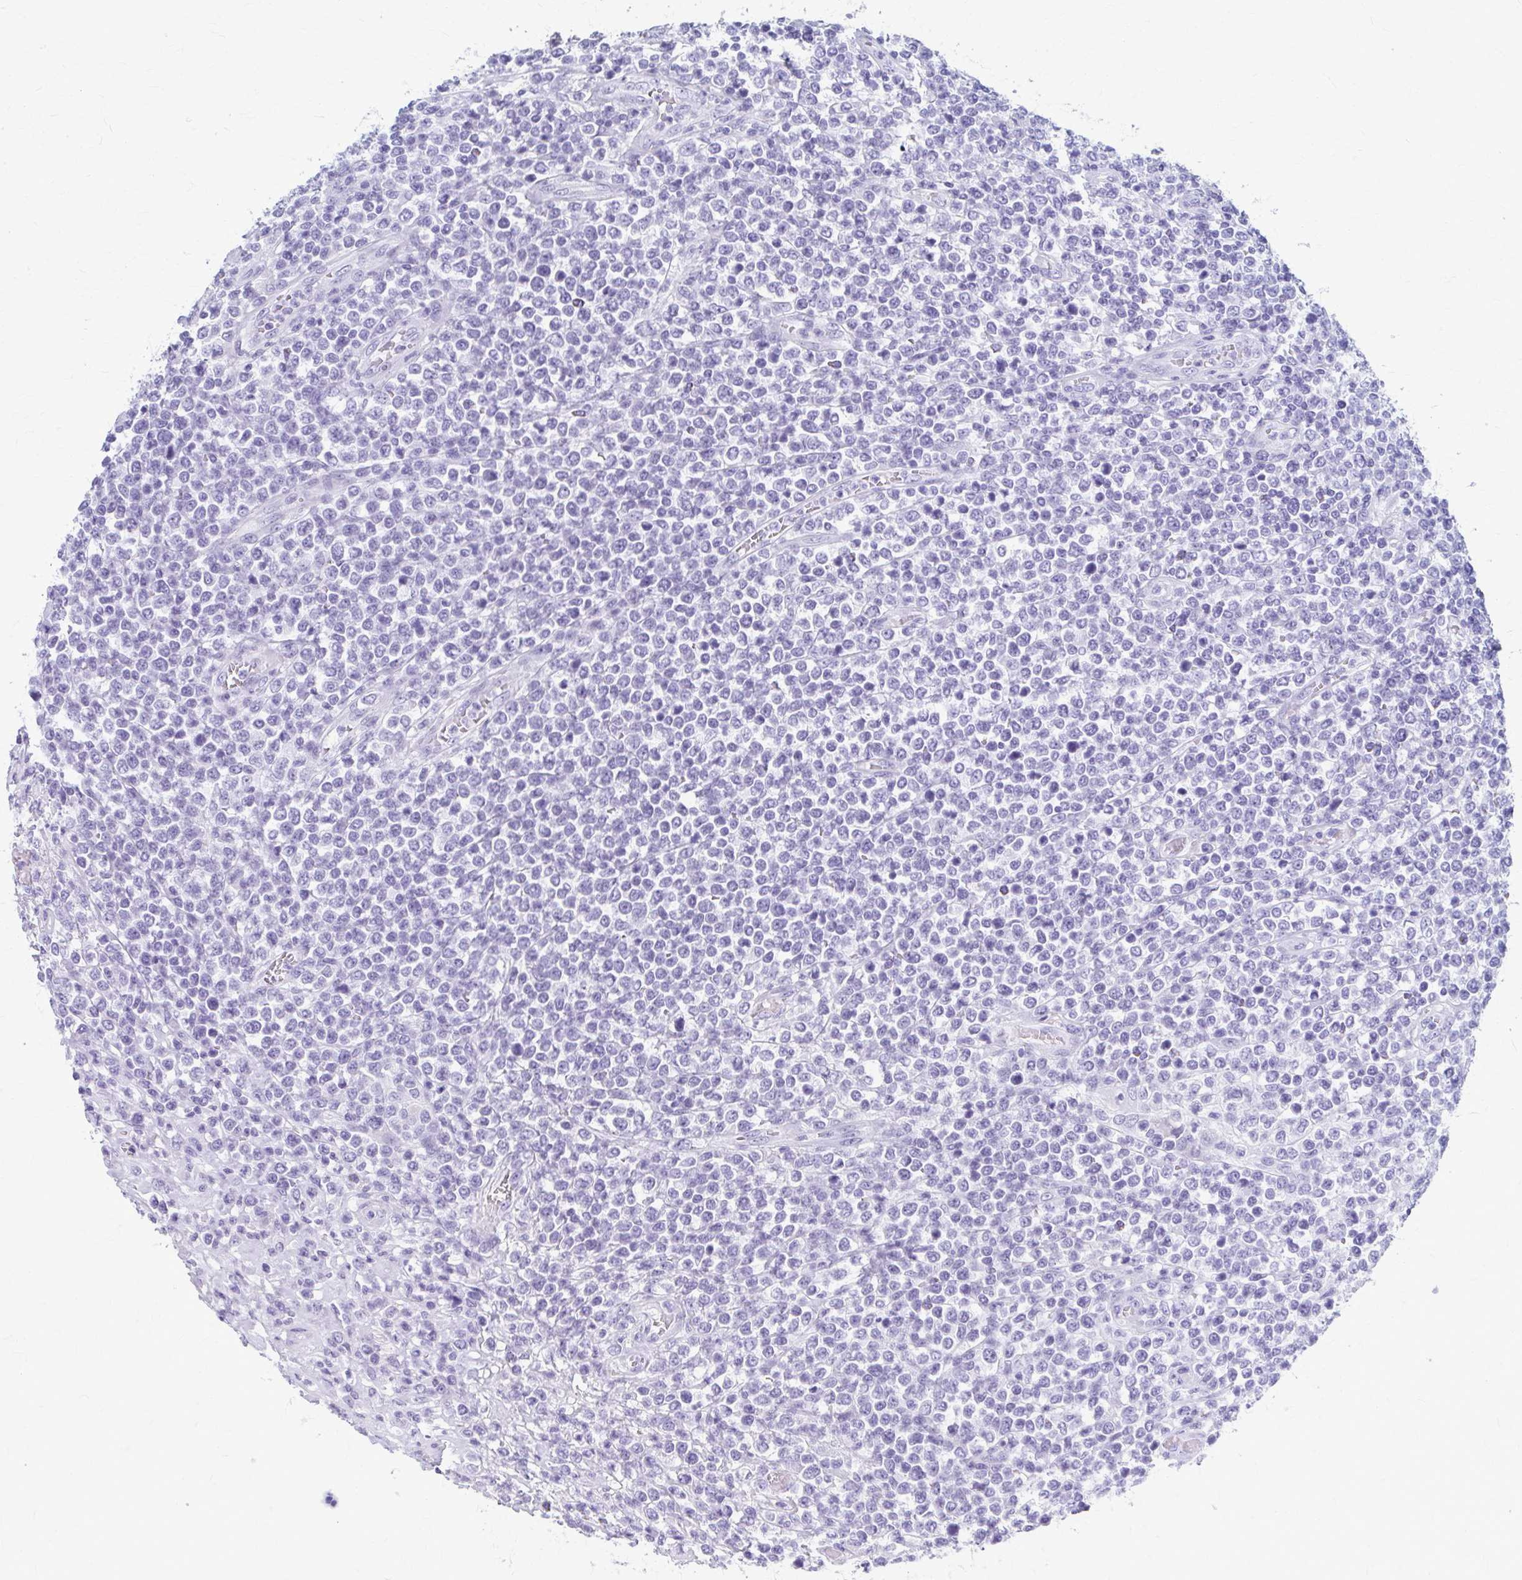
{"staining": {"intensity": "negative", "quantity": "none", "location": "none"}, "tissue": "lymphoma", "cell_type": "Tumor cells", "image_type": "cancer", "snomed": [{"axis": "morphology", "description": "Malignant lymphoma, non-Hodgkin's type, High grade"}, {"axis": "topography", "description": "Soft tissue"}], "caption": "Immunohistochemical staining of high-grade malignant lymphoma, non-Hodgkin's type demonstrates no significant staining in tumor cells. Nuclei are stained in blue.", "gene": "CELF5", "patient": {"sex": "female", "age": 56}}